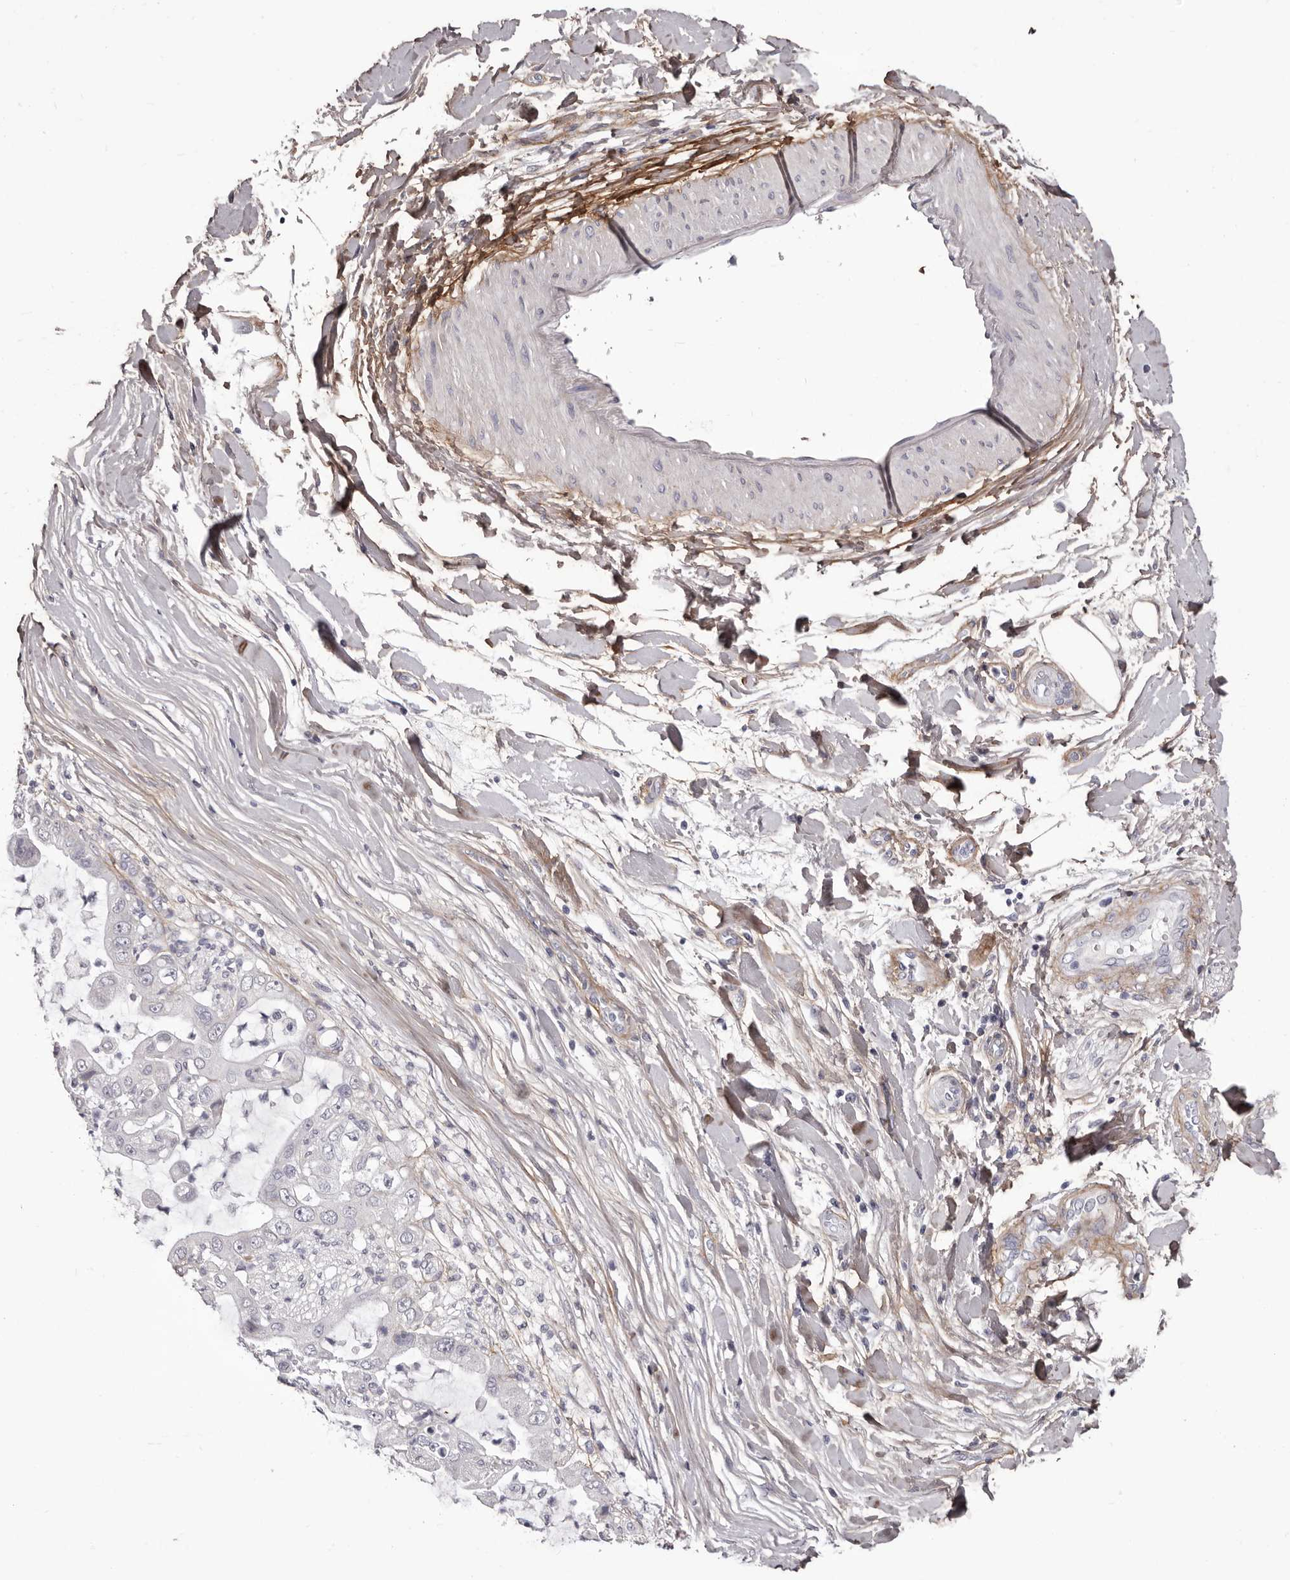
{"staining": {"intensity": "negative", "quantity": "none", "location": "none"}, "tissue": "liver cancer", "cell_type": "Tumor cells", "image_type": "cancer", "snomed": [{"axis": "morphology", "description": "Cholangiocarcinoma"}, {"axis": "topography", "description": "Liver"}], "caption": "There is no significant expression in tumor cells of liver cancer (cholangiocarcinoma).", "gene": "COL6A1", "patient": {"sex": "female", "age": 54}}